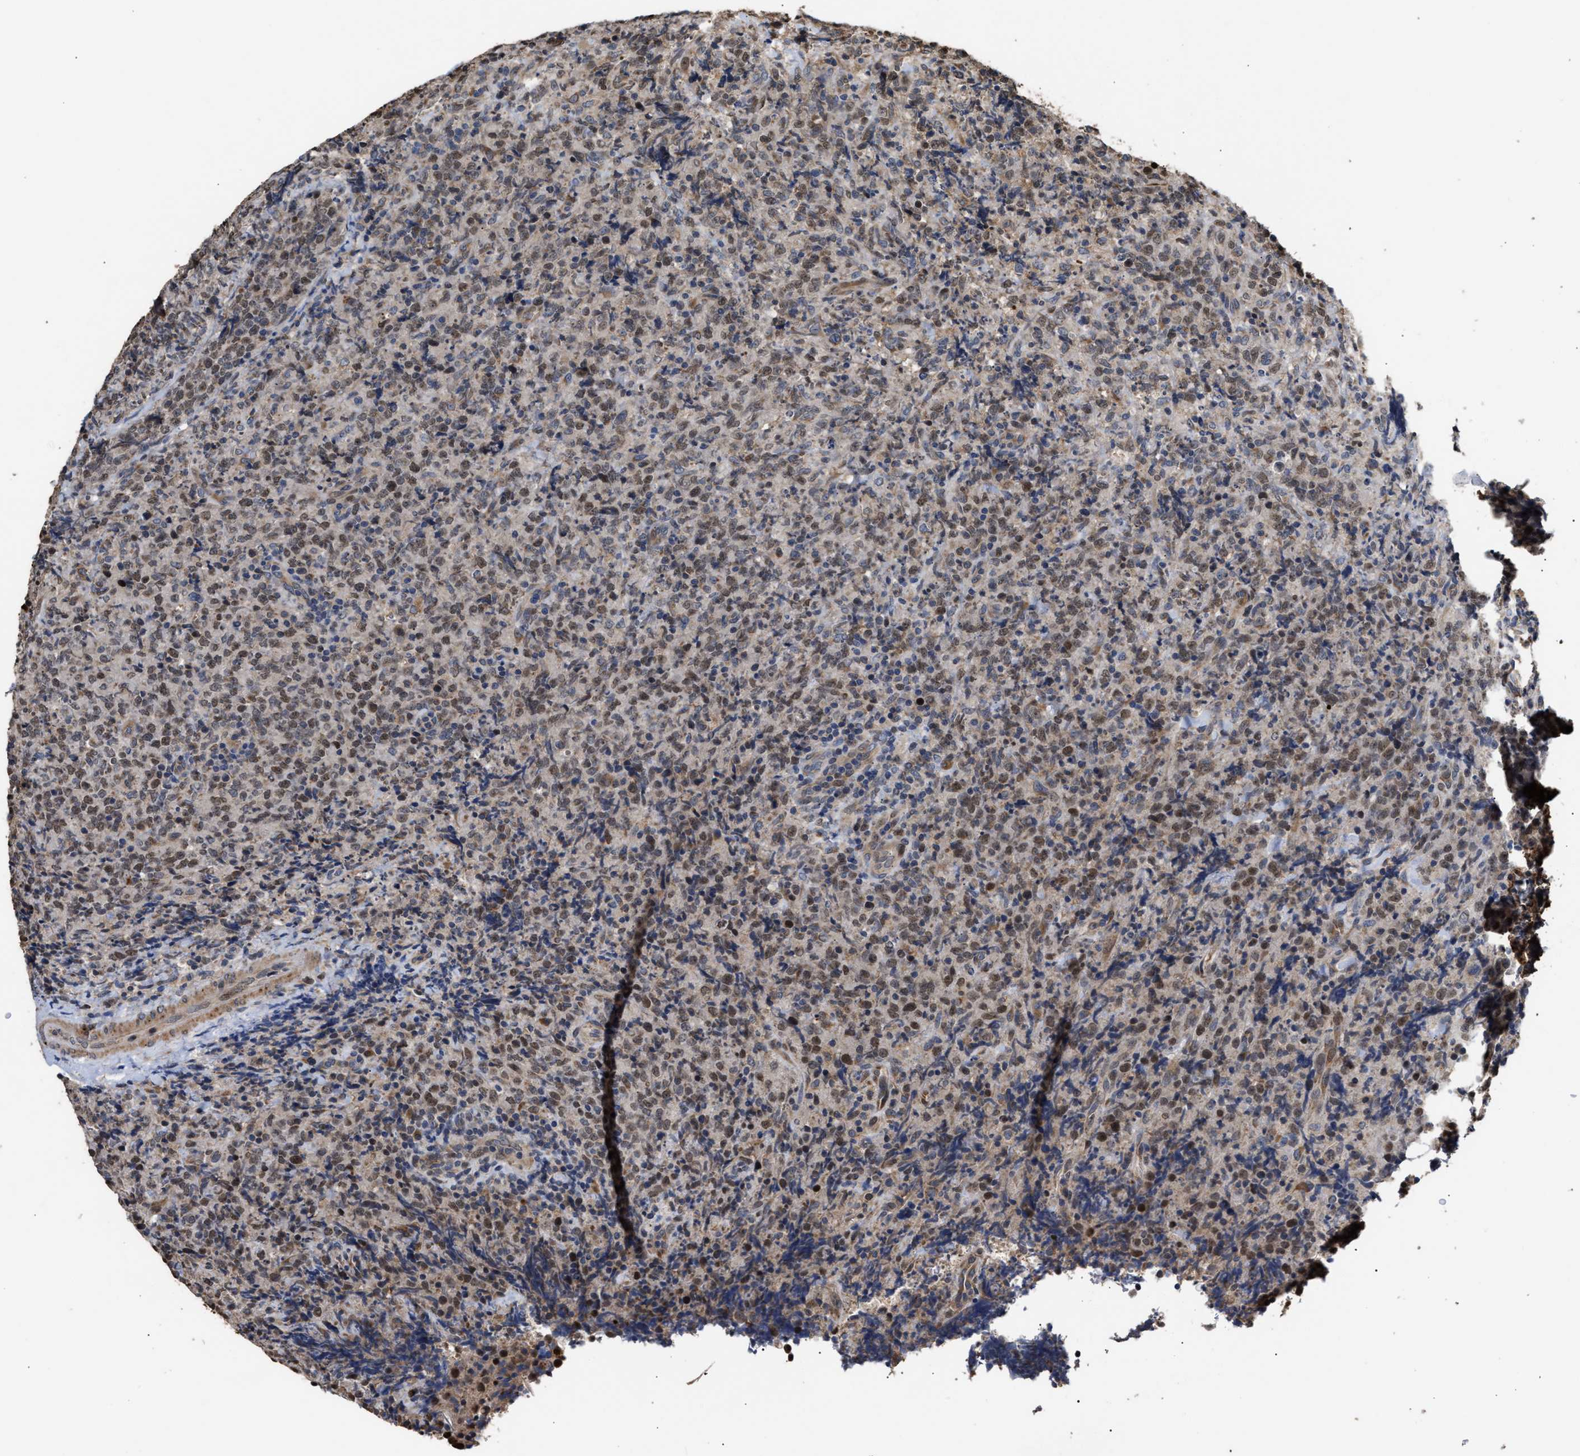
{"staining": {"intensity": "moderate", "quantity": ">75%", "location": "nuclear"}, "tissue": "lymphoma", "cell_type": "Tumor cells", "image_type": "cancer", "snomed": [{"axis": "morphology", "description": "Malignant lymphoma, non-Hodgkin's type, High grade"}, {"axis": "topography", "description": "Tonsil"}], "caption": "About >75% of tumor cells in lymphoma show moderate nuclear protein positivity as visualized by brown immunohistochemical staining.", "gene": "GOSR1", "patient": {"sex": "female", "age": 36}}